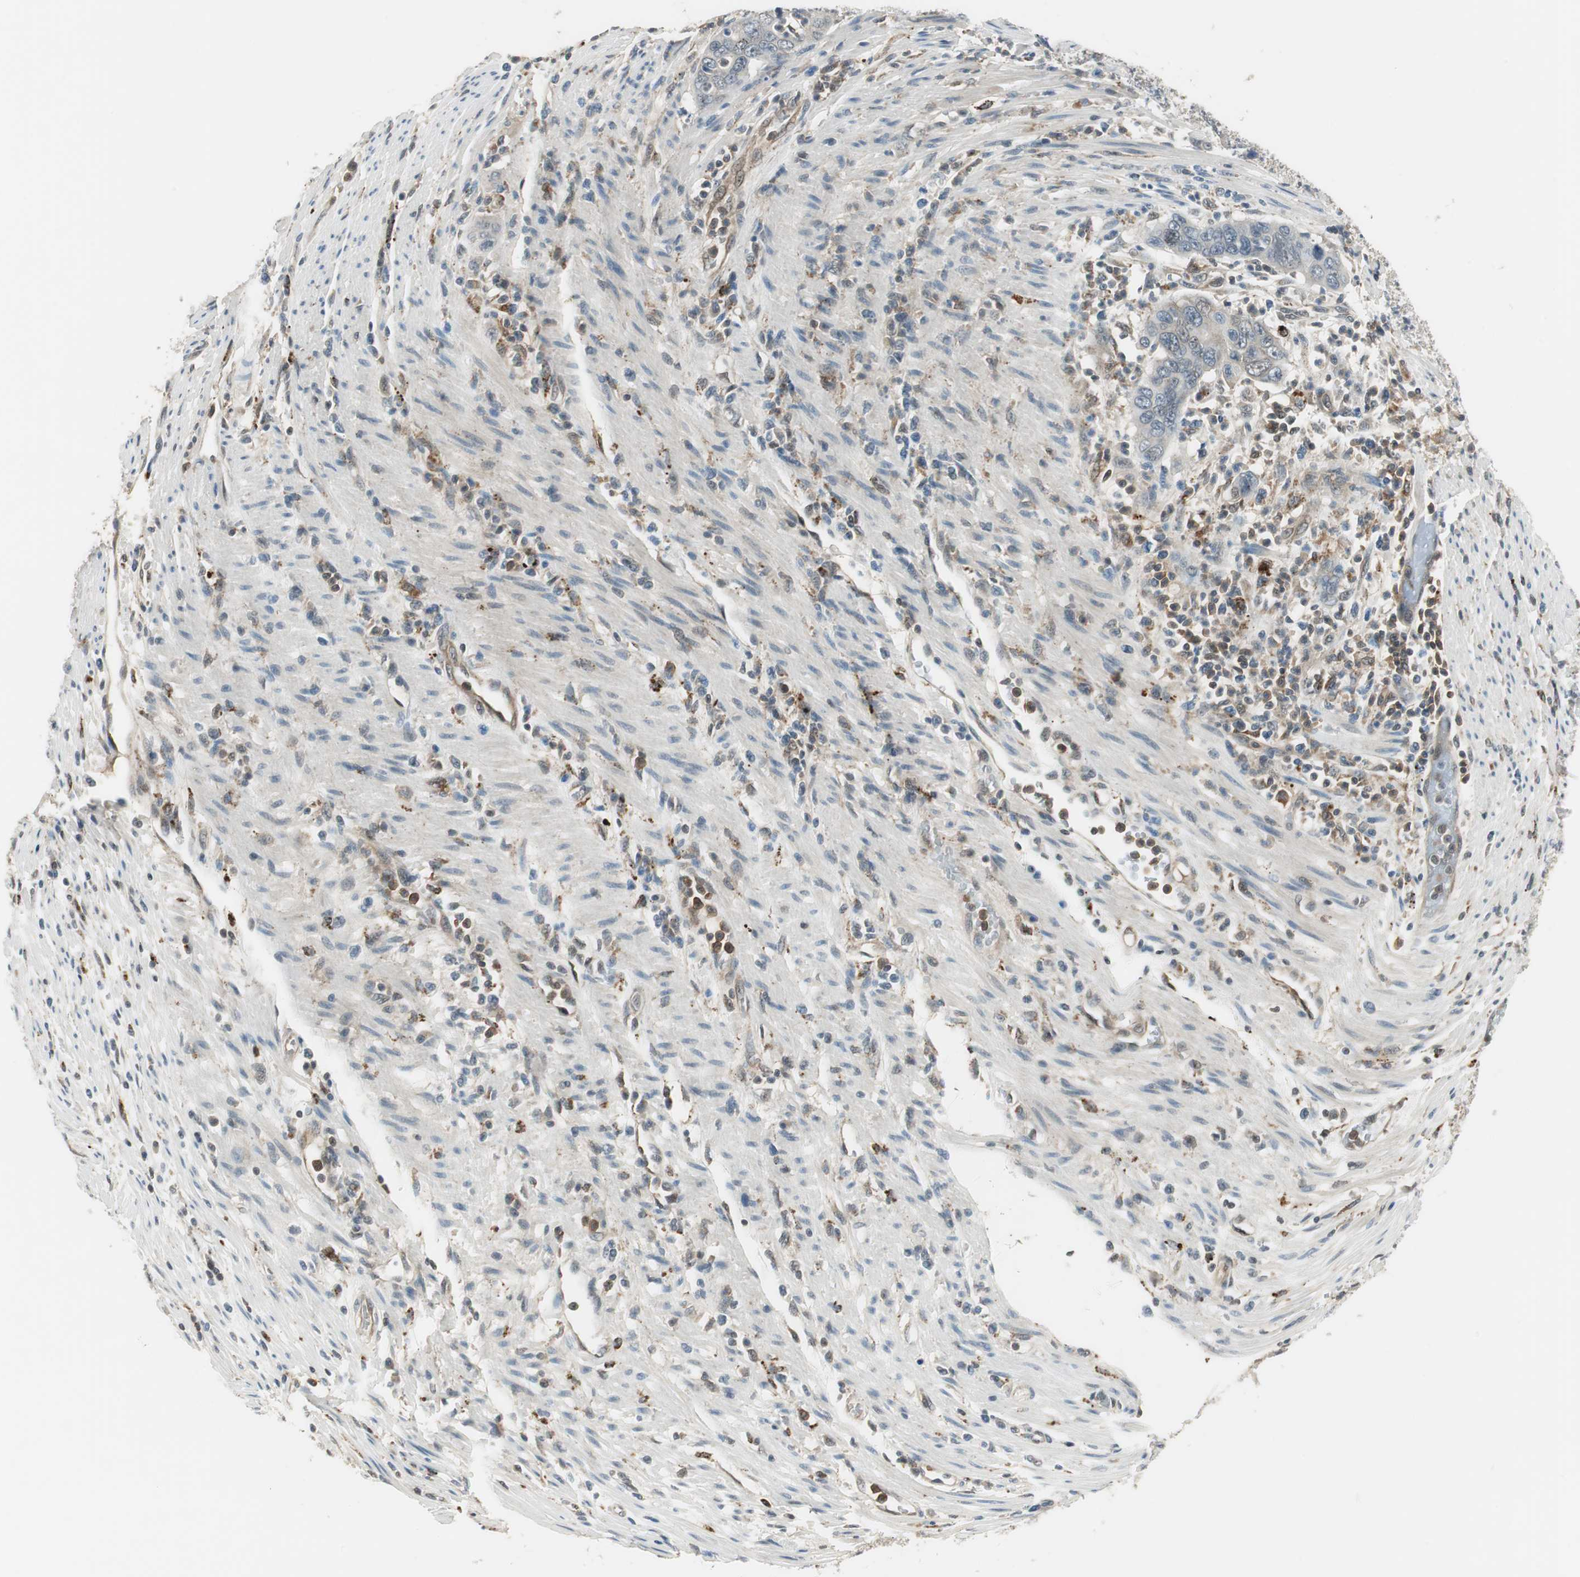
{"staining": {"intensity": "negative", "quantity": "none", "location": "none"}, "tissue": "pancreatic cancer", "cell_type": "Tumor cells", "image_type": "cancer", "snomed": [{"axis": "morphology", "description": "Adenocarcinoma, NOS"}, {"axis": "topography", "description": "Pancreas"}], "caption": "Tumor cells show no significant positivity in pancreatic cancer (adenocarcinoma).", "gene": "NCK1", "patient": {"sex": "female", "age": 71}}